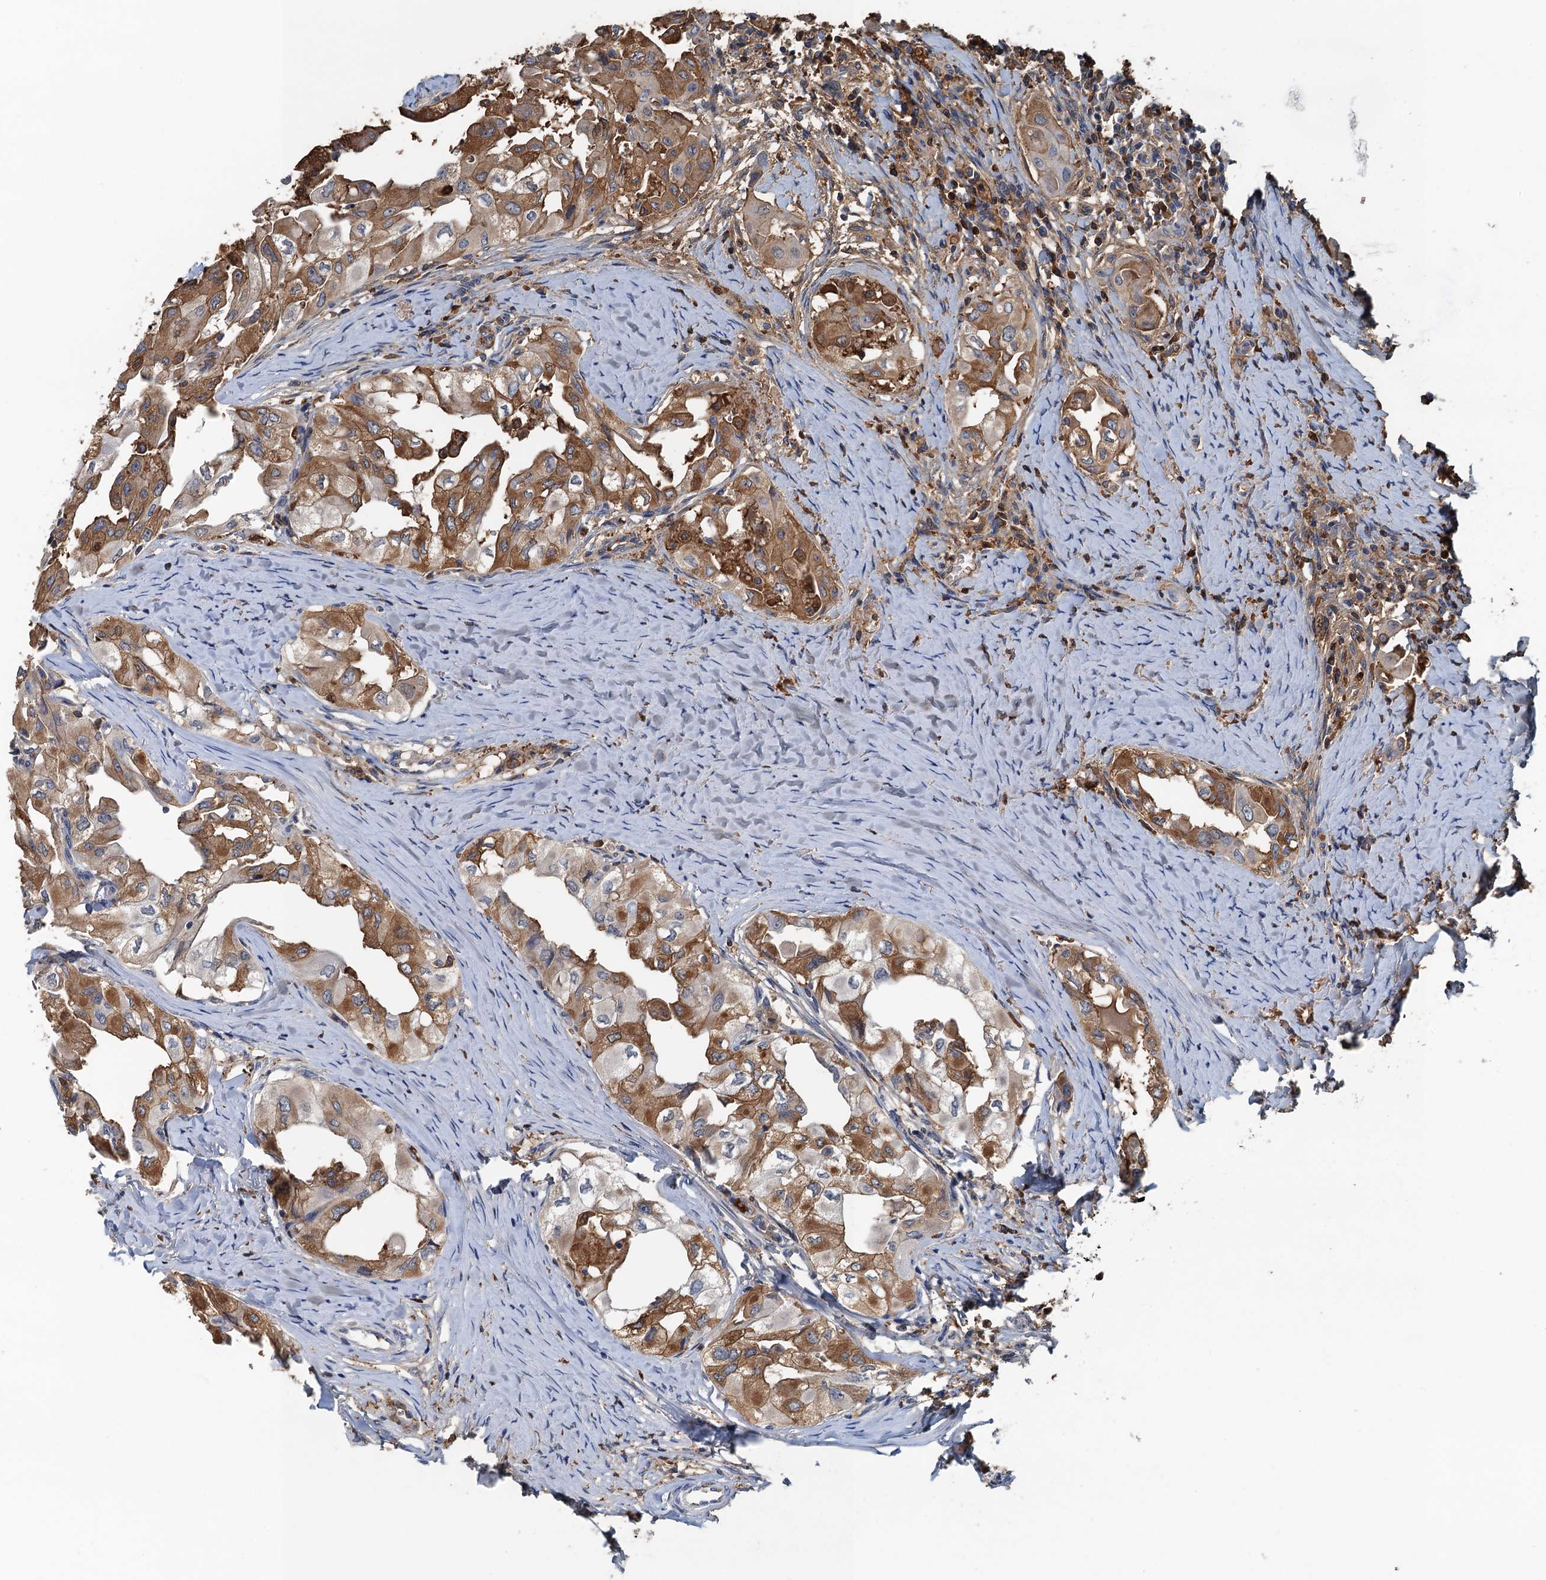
{"staining": {"intensity": "moderate", "quantity": ">75%", "location": "cytoplasmic/membranous"}, "tissue": "thyroid cancer", "cell_type": "Tumor cells", "image_type": "cancer", "snomed": [{"axis": "morphology", "description": "Papillary adenocarcinoma, NOS"}, {"axis": "topography", "description": "Thyroid gland"}], "caption": "Protein positivity by immunohistochemistry (IHC) displays moderate cytoplasmic/membranous positivity in about >75% of tumor cells in thyroid papillary adenocarcinoma.", "gene": "LSM14B", "patient": {"sex": "female", "age": 59}}